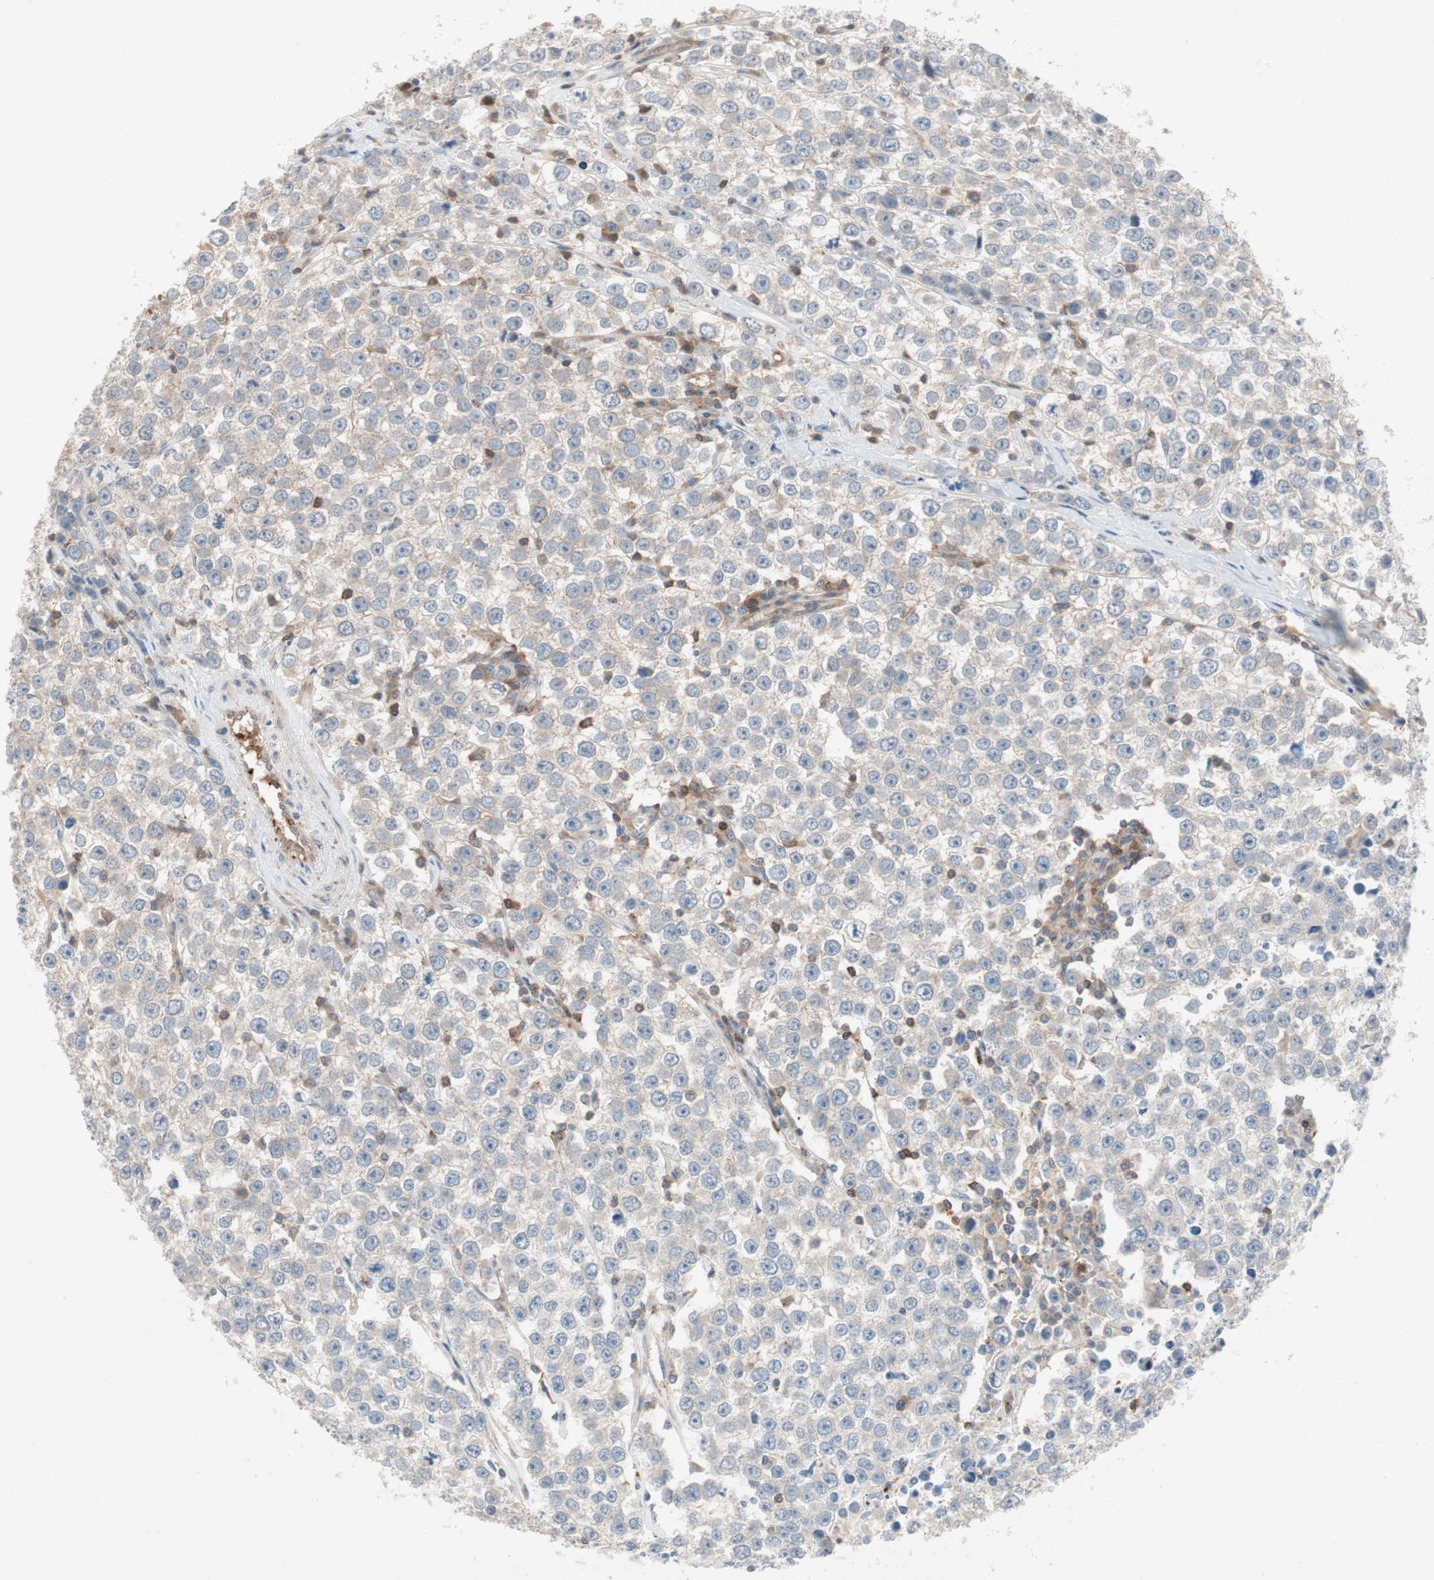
{"staining": {"intensity": "negative", "quantity": "none", "location": "none"}, "tissue": "testis cancer", "cell_type": "Tumor cells", "image_type": "cancer", "snomed": [{"axis": "morphology", "description": "Seminoma, NOS"}, {"axis": "morphology", "description": "Carcinoma, Embryonal, NOS"}, {"axis": "topography", "description": "Testis"}], "caption": "Tumor cells show no significant protein positivity in seminoma (testis).", "gene": "GALT", "patient": {"sex": "male", "age": 52}}